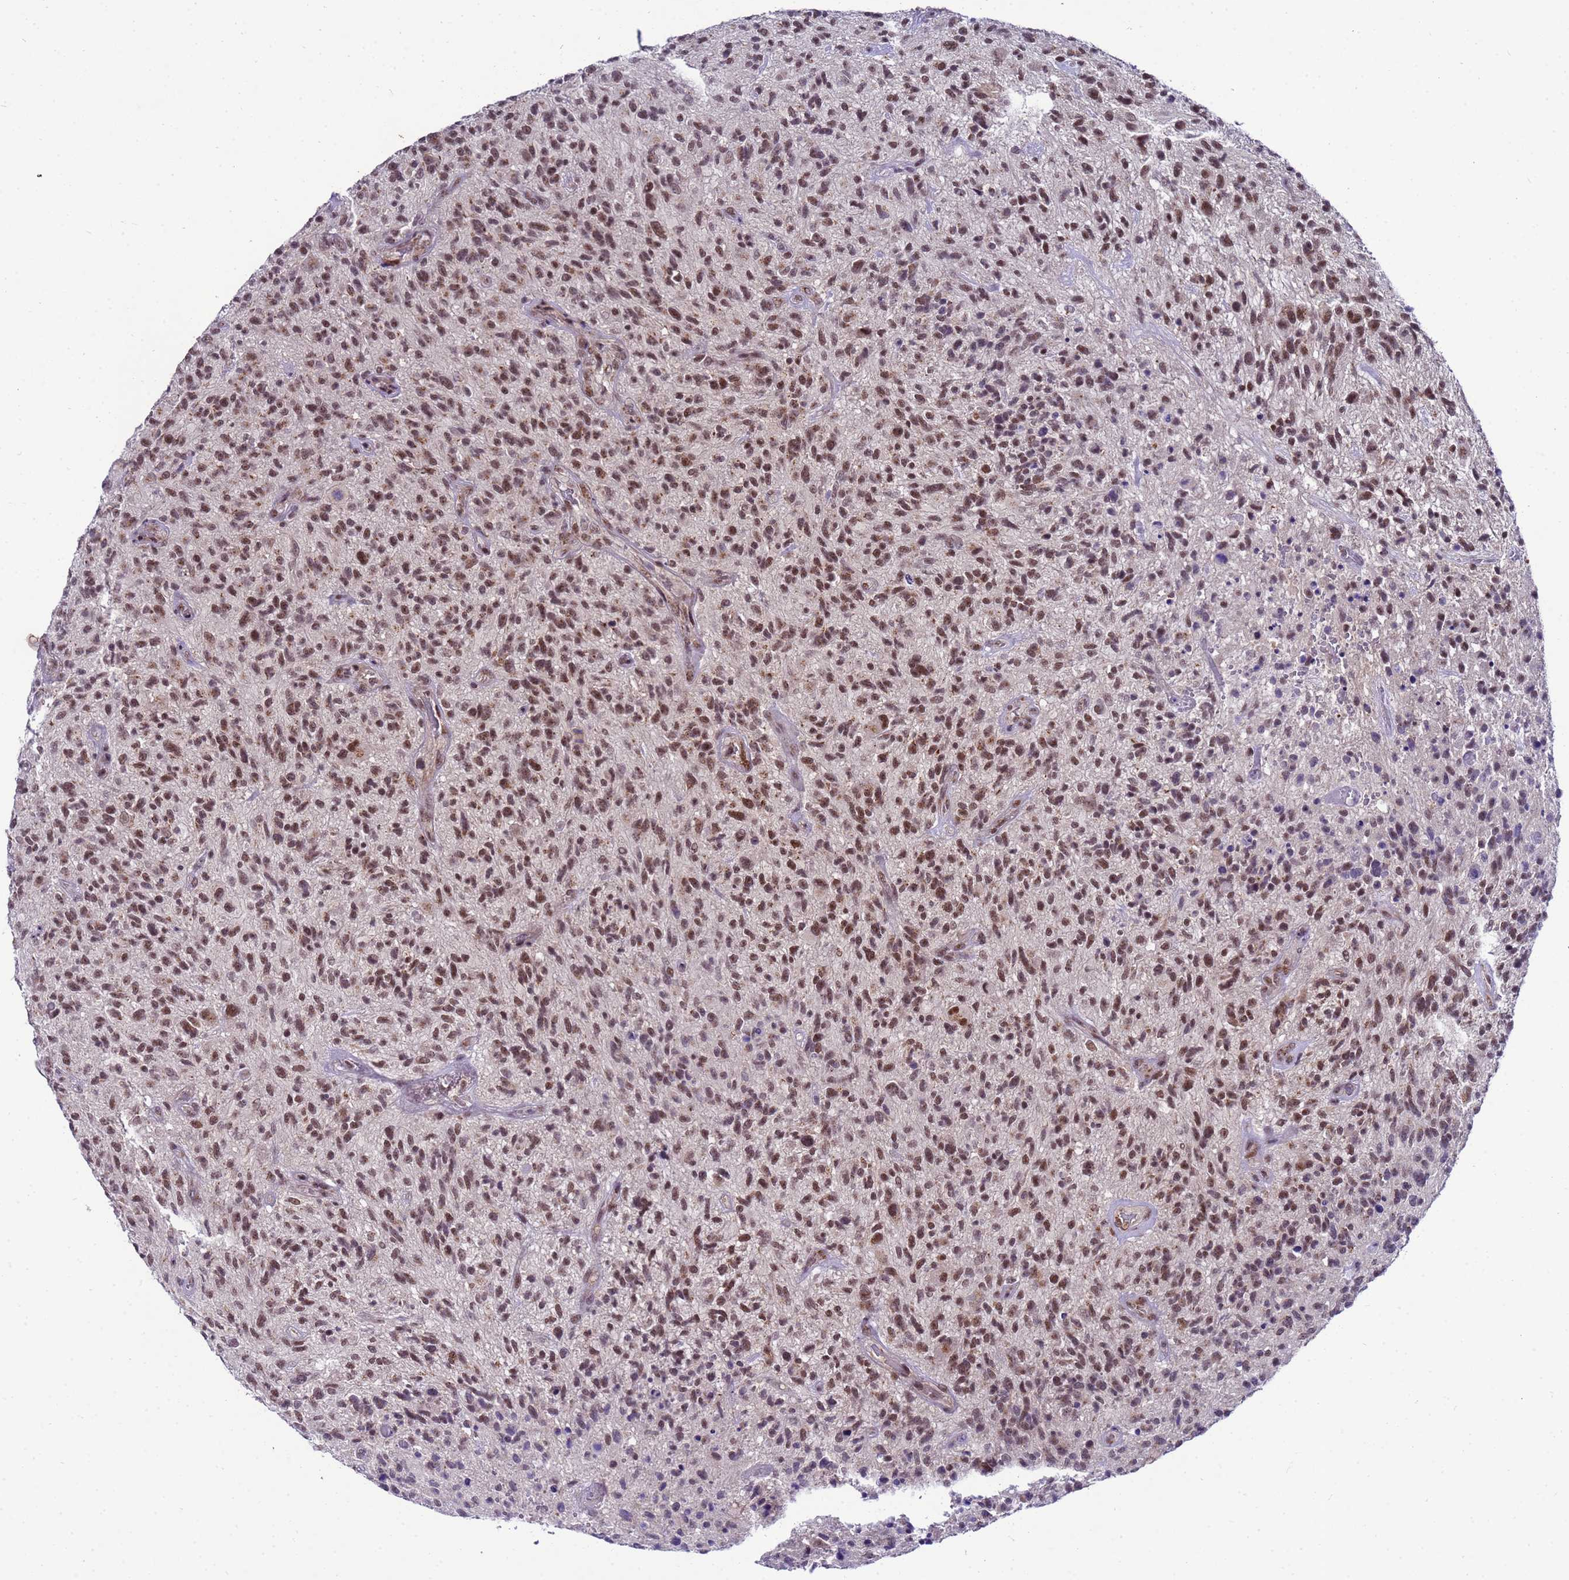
{"staining": {"intensity": "moderate", "quantity": ">75%", "location": "cytoplasmic/membranous,nuclear"}, "tissue": "glioma", "cell_type": "Tumor cells", "image_type": "cancer", "snomed": [{"axis": "morphology", "description": "Glioma, malignant, High grade"}, {"axis": "topography", "description": "Brain"}], "caption": "Protein analysis of glioma tissue demonstrates moderate cytoplasmic/membranous and nuclear positivity in about >75% of tumor cells. Ihc stains the protein in brown and the nuclei are stained blue.", "gene": "C19orf47", "patient": {"sex": "male", "age": 47}}